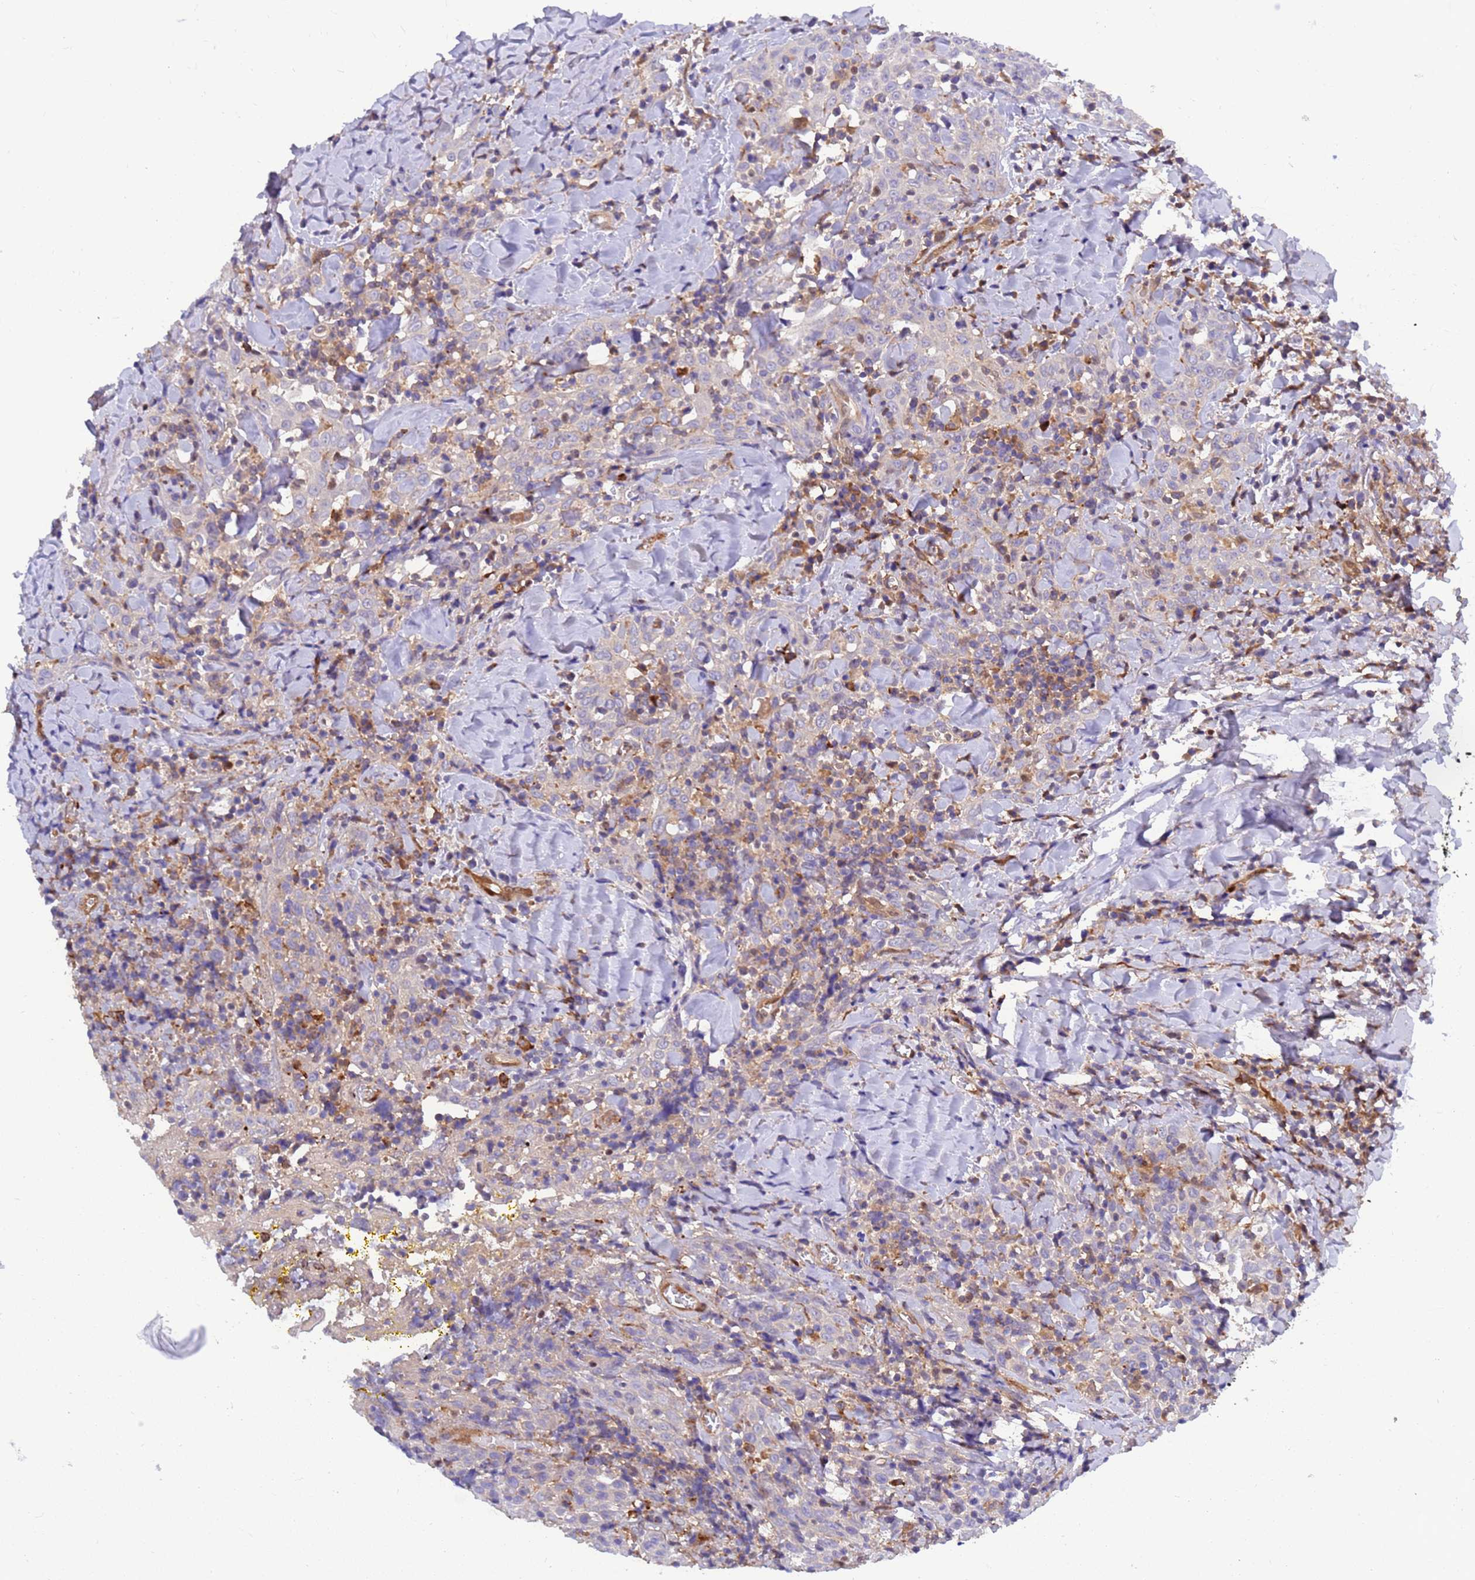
{"staining": {"intensity": "negative", "quantity": "none", "location": "none"}, "tissue": "head and neck cancer", "cell_type": "Tumor cells", "image_type": "cancer", "snomed": [{"axis": "morphology", "description": "Squamous cell carcinoma, NOS"}, {"axis": "topography", "description": "Head-Neck"}], "caption": "IHC photomicrograph of neoplastic tissue: human head and neck squamous cell carcinoma stained with DAB demonstrates no significant protein positivity in tumor cells.", "gene": "FOXRED1", "patient": {"sex": "female", "age": 70}}